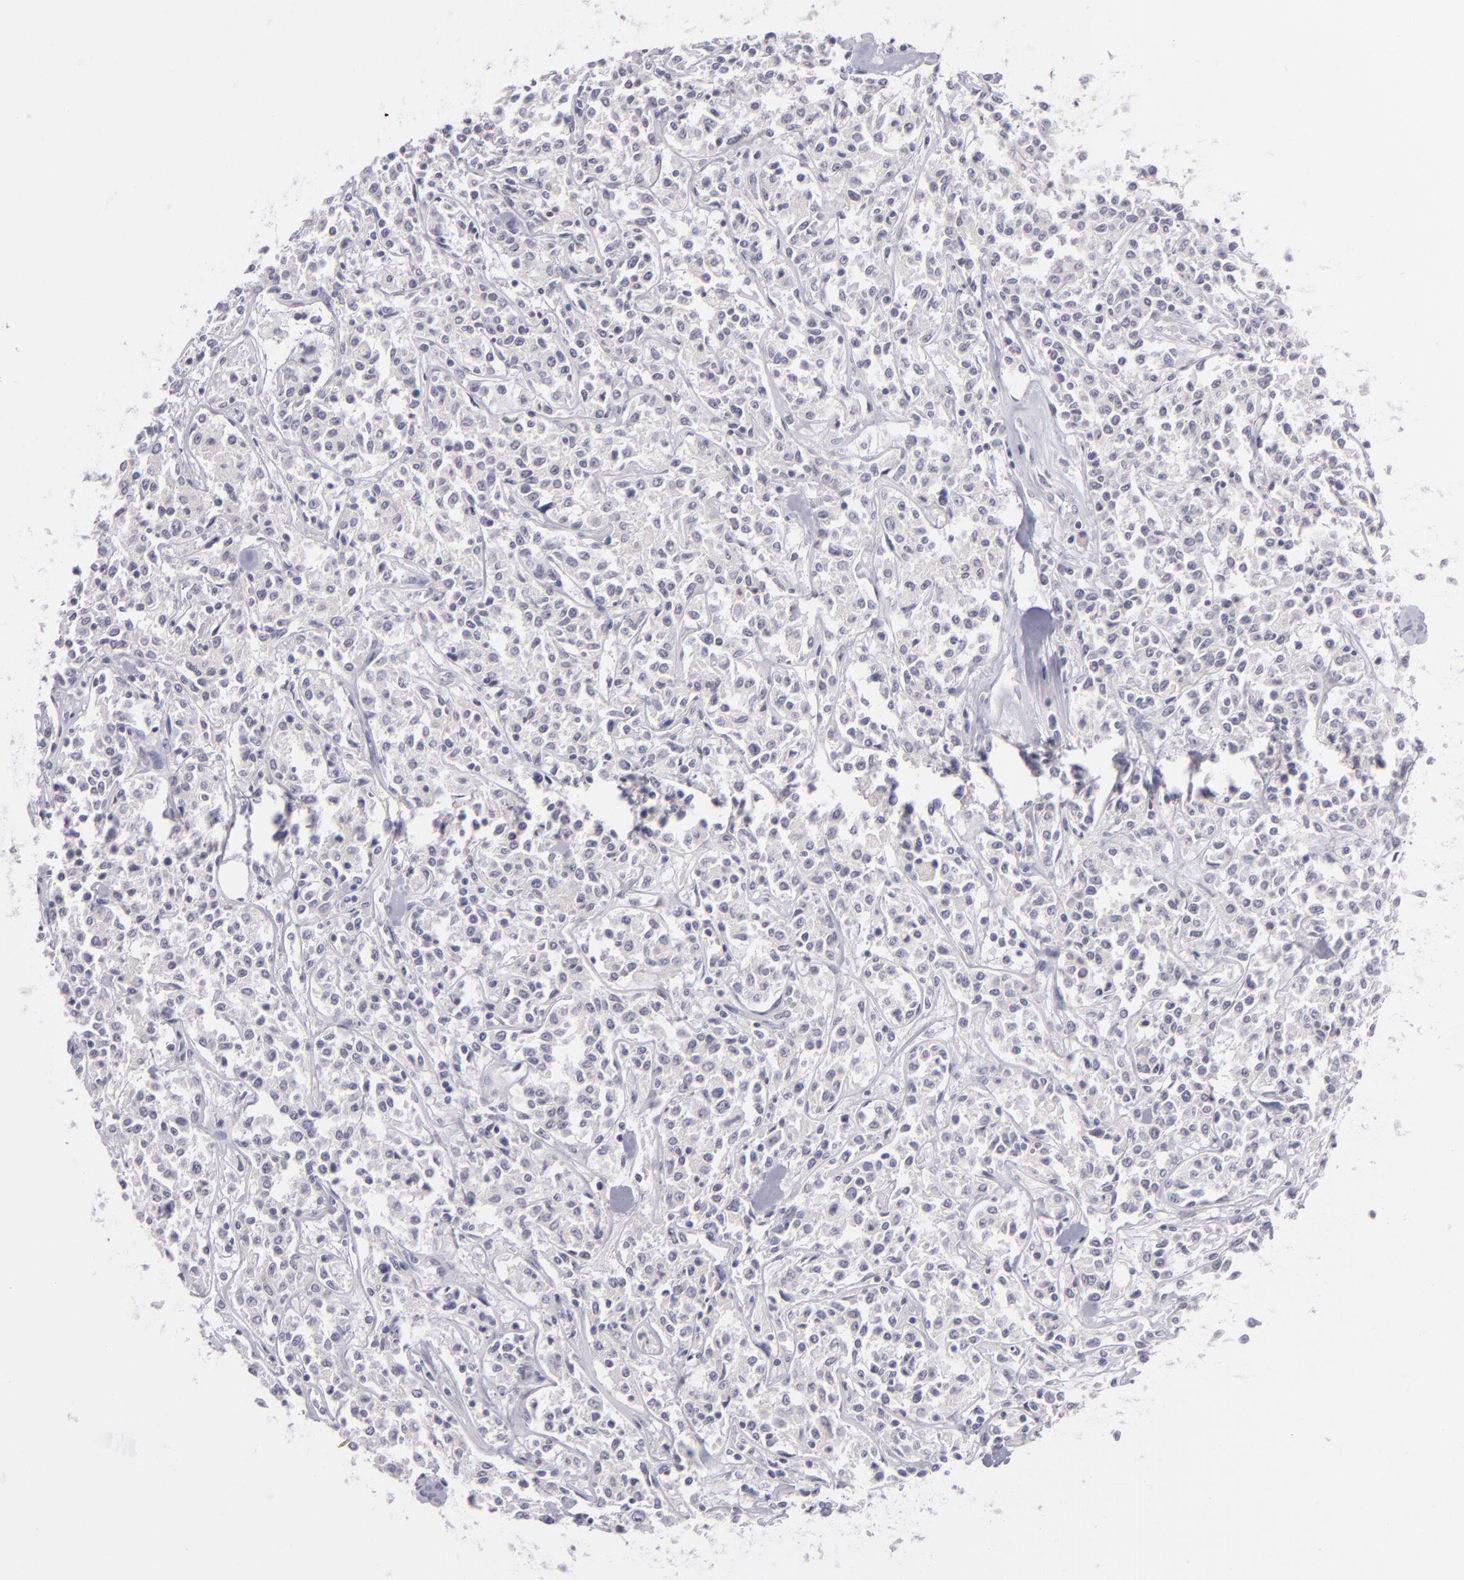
{"staining": {"intensity": "negative", "quantity": "none", "location": "none"}, "tissue": "lymphoma", "cell_type": "Tumor cells", "image_type": "cancer", "snomed": [{"axis": "morphology", "description": "Malignant lymphoma, non-Hodgkin's type, Low grade"}, {"axis": "topography", "description": "Small intestine"}], "caption": "Immunohistochemistry (IHC) of lymphoma displays no positivity in tumor cells.", "gene": "DAG1", "patient": {"sex": "female", "age": 59}}